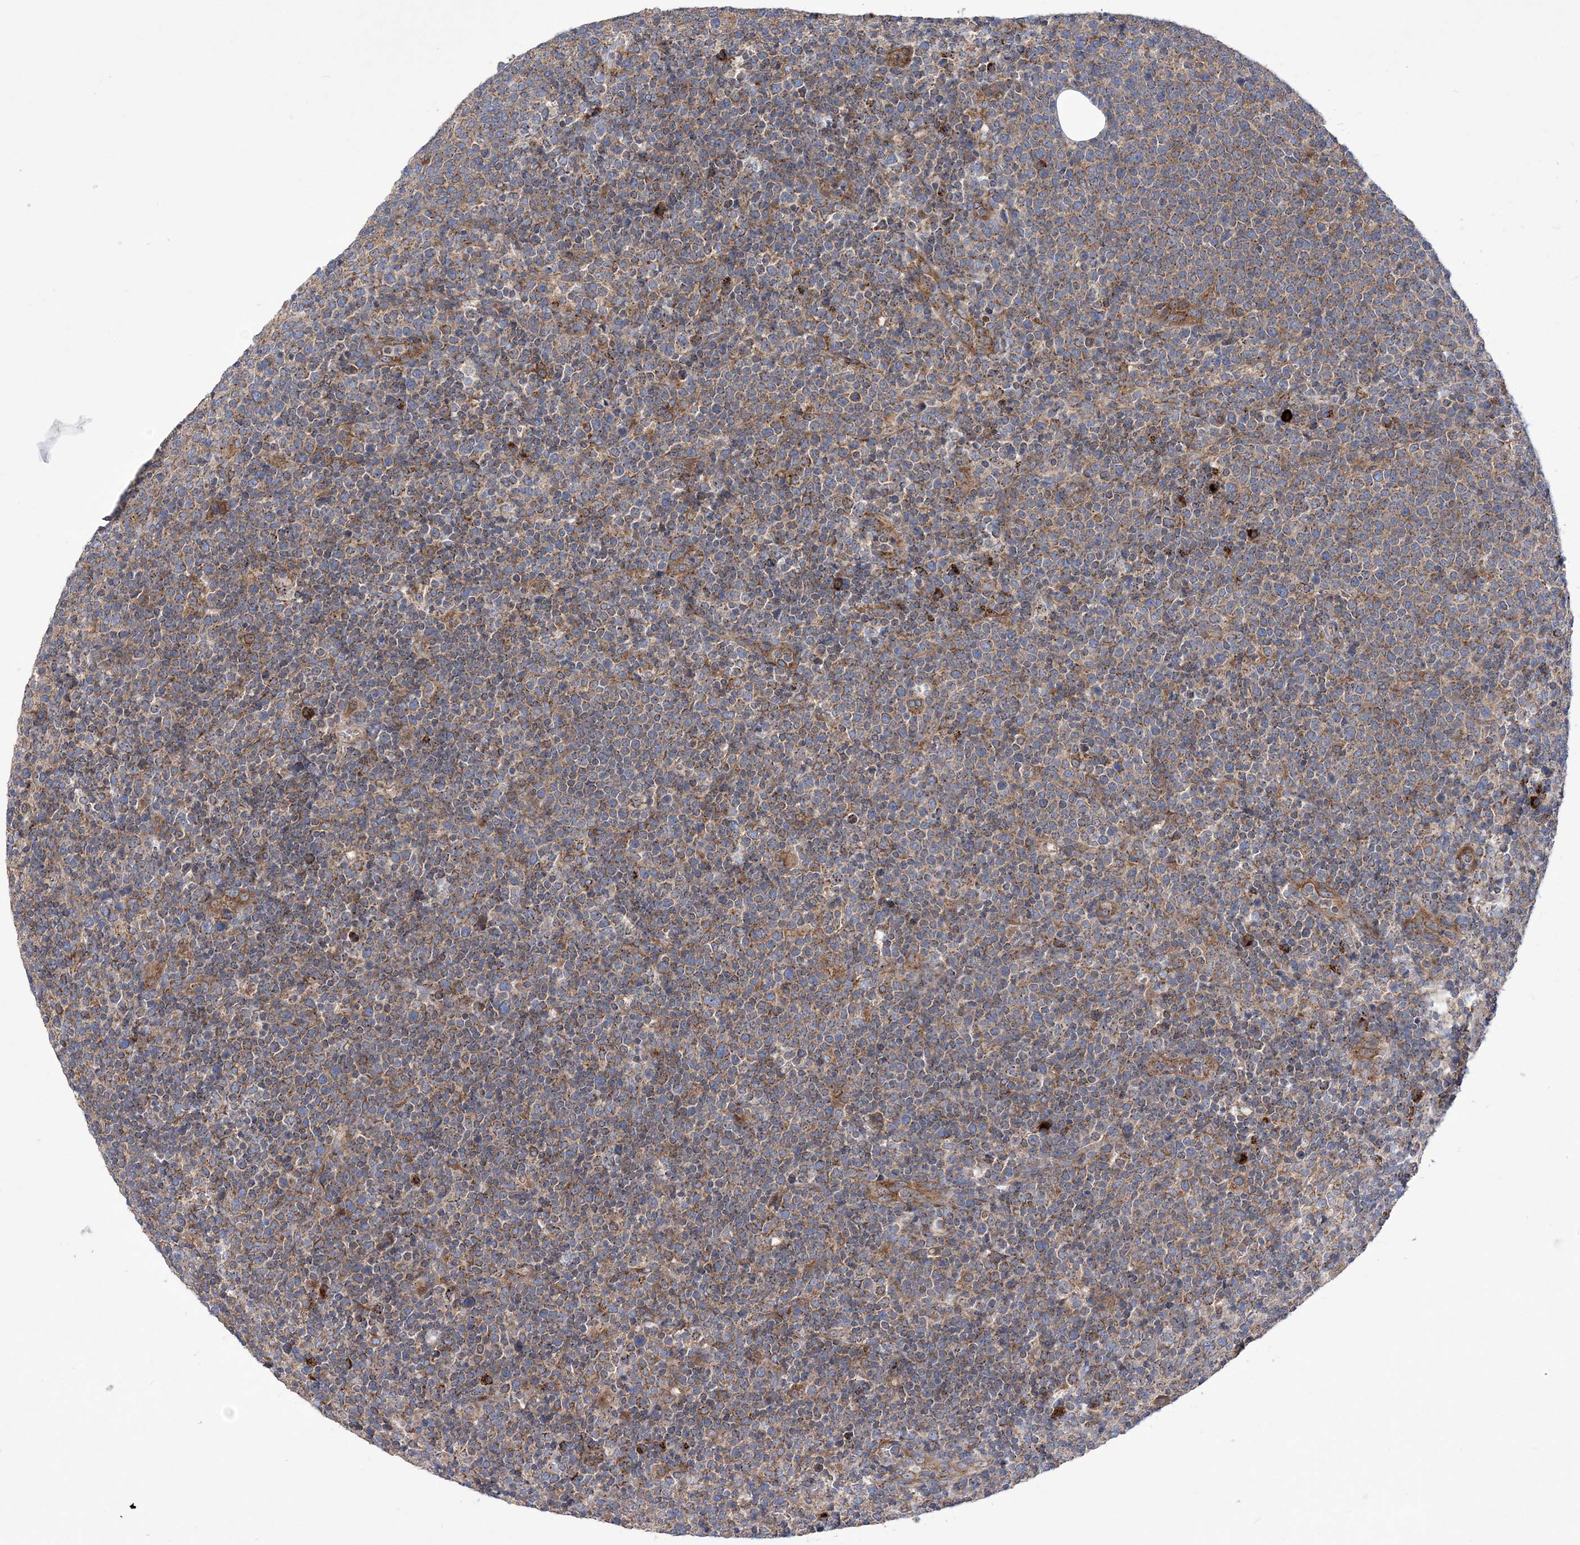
{"staining": {"intensity": "moderate", "quantity": ">75%", "location": "cytoplasmic/membranous"}, "tissue": "lymphoma", "cell_type": "Tumor cells", "image_type": "cancer", "snomed": [{"axis": "morphology", "description": "Malignant lymphoma, non-Hodgkin's type, High grade"}, {"axis": "topography", "description": "Lymph node"}], "caption": "Immunohistochemistry (IHC) of human lymphoma exhibits medium levels of moderate cytoplasmic/membranous expression in approximately >75% of tumor cells.", "gene": "COPB2", "patient": {"sex": "male", "age": 61}}